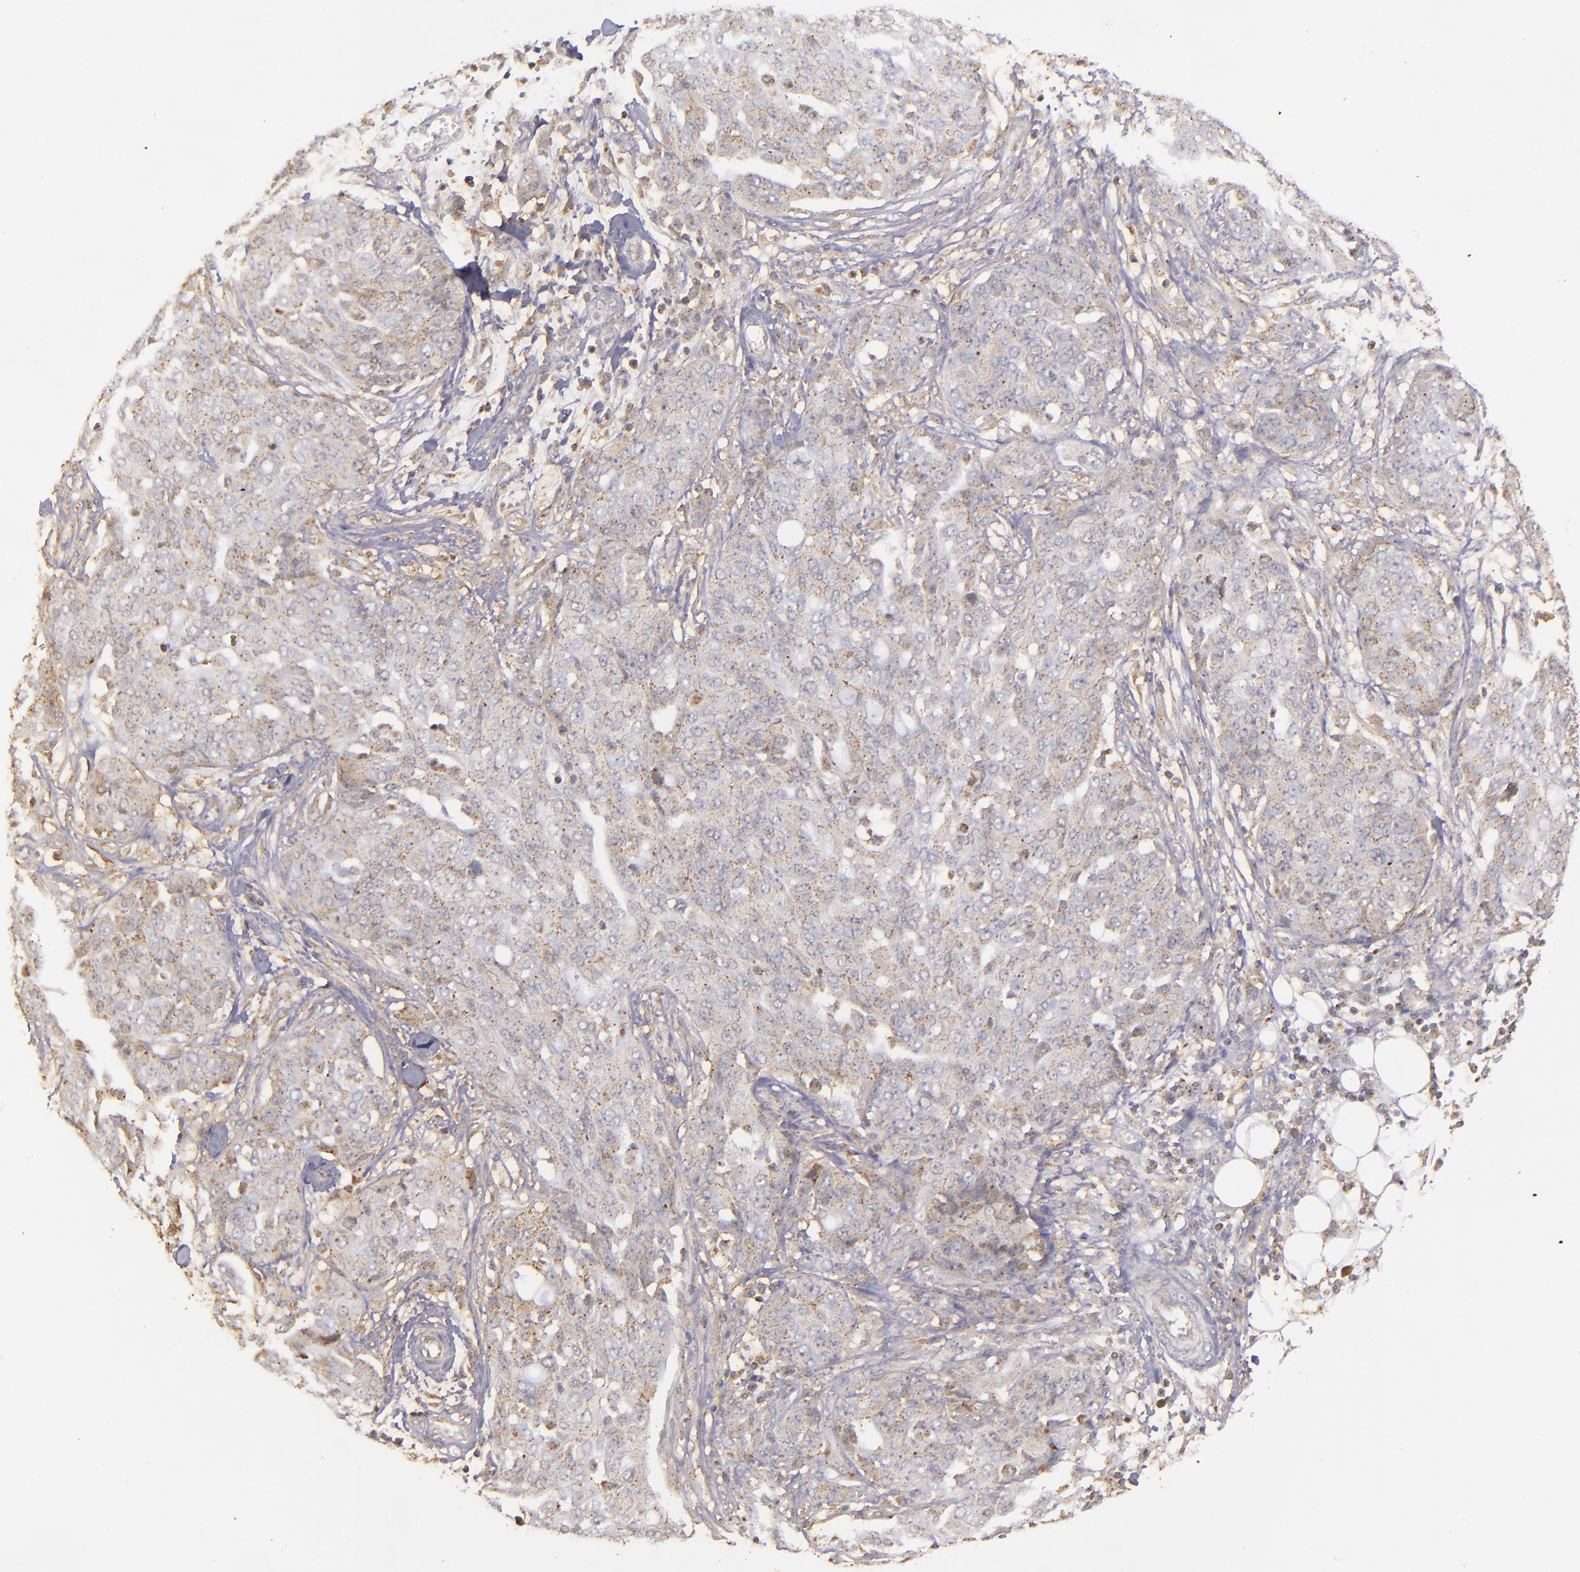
{"staining": {"intensity": "weak", "quantity": "25%-75%", "location": "cytoplasmic/membranous"}, "tissue": "ovarian cancer", "cell_type": "Tumor cells", "image_type": "cancer", "snomed": [{"axis": "morphology", "description": "Cystadenocarcinoma, serous, NOS"}, {"axis": "topography", "description": "Soft tissue"}, {"axis": "topography", "description": "Ovary"}], "caption": "A photomicrograph of human ovarian cancer (serous cystadenocarcinoma) stained for a protein demonstrates weak cytoplasmic/membranous brown staining in tumor cells. (DAB = brown stain, brightfield microscopy at high magnification).", "gene": "ZFYVE1", "patient": {"sex": "female", "age": 57}}